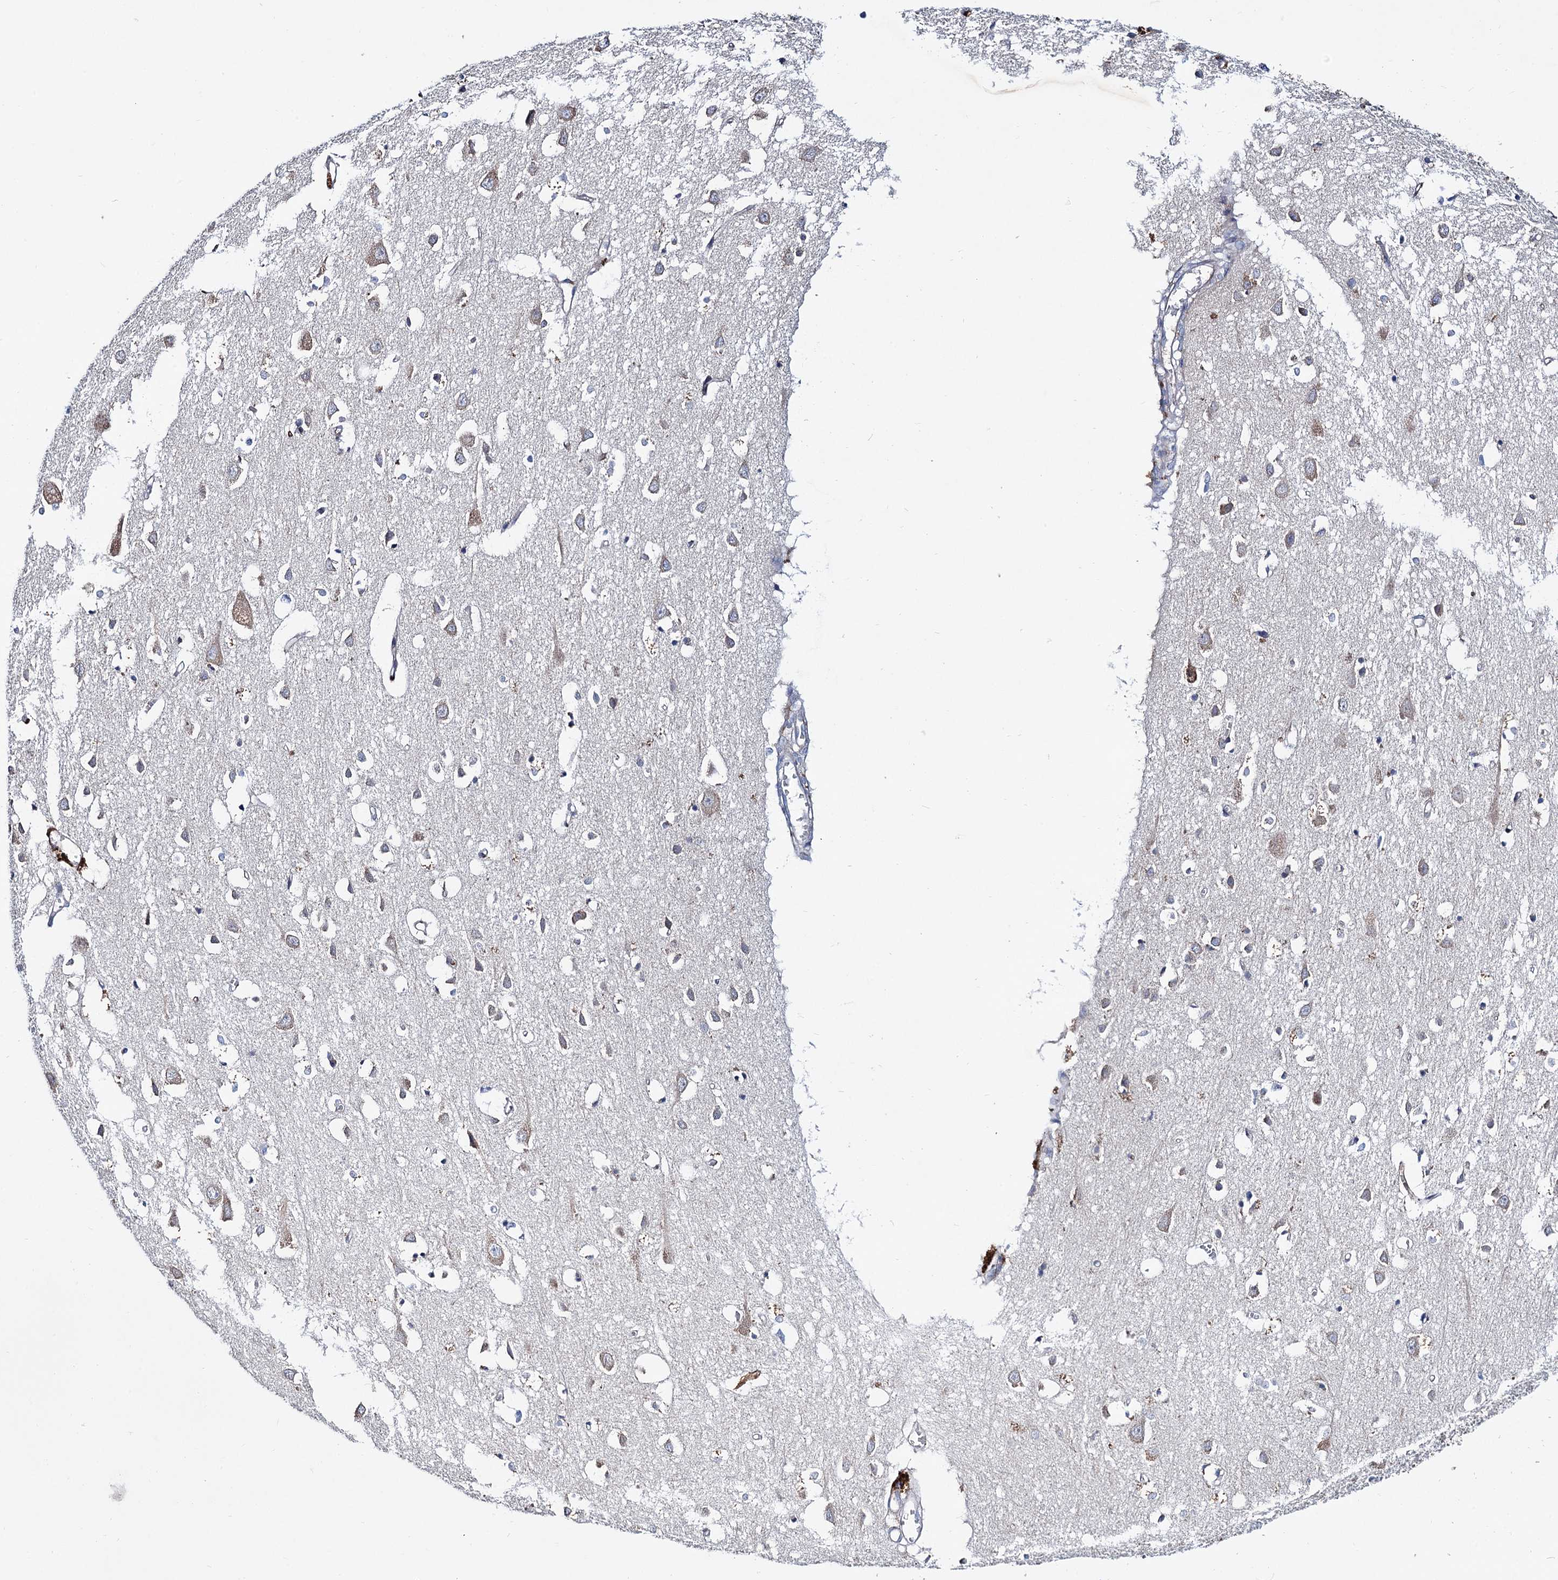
{"staining": {"intensity": "negative", "quantity": "none", "location": "none"}, "tissue": "cerebral cortex", "cell_type": "Endothelial cells", "image_type": "normal", "snomed": [{"axis": "morphology", "description": "Normal tissue, NOS"}, {"axis": "topography", "description": "Cerebral cortex"}], "caption": "The immunohistochemistry micrograph has no significant staining in endothelial cells of cerebral cortex. Brightfield microscopy of IHC stained with DAB (3,3'-diaminobenzidine) (brown) and hematoxylin (blue), captured at high magnification.", "gene": "TRIM55", "patient": {"sex": "female", "age": 64}}